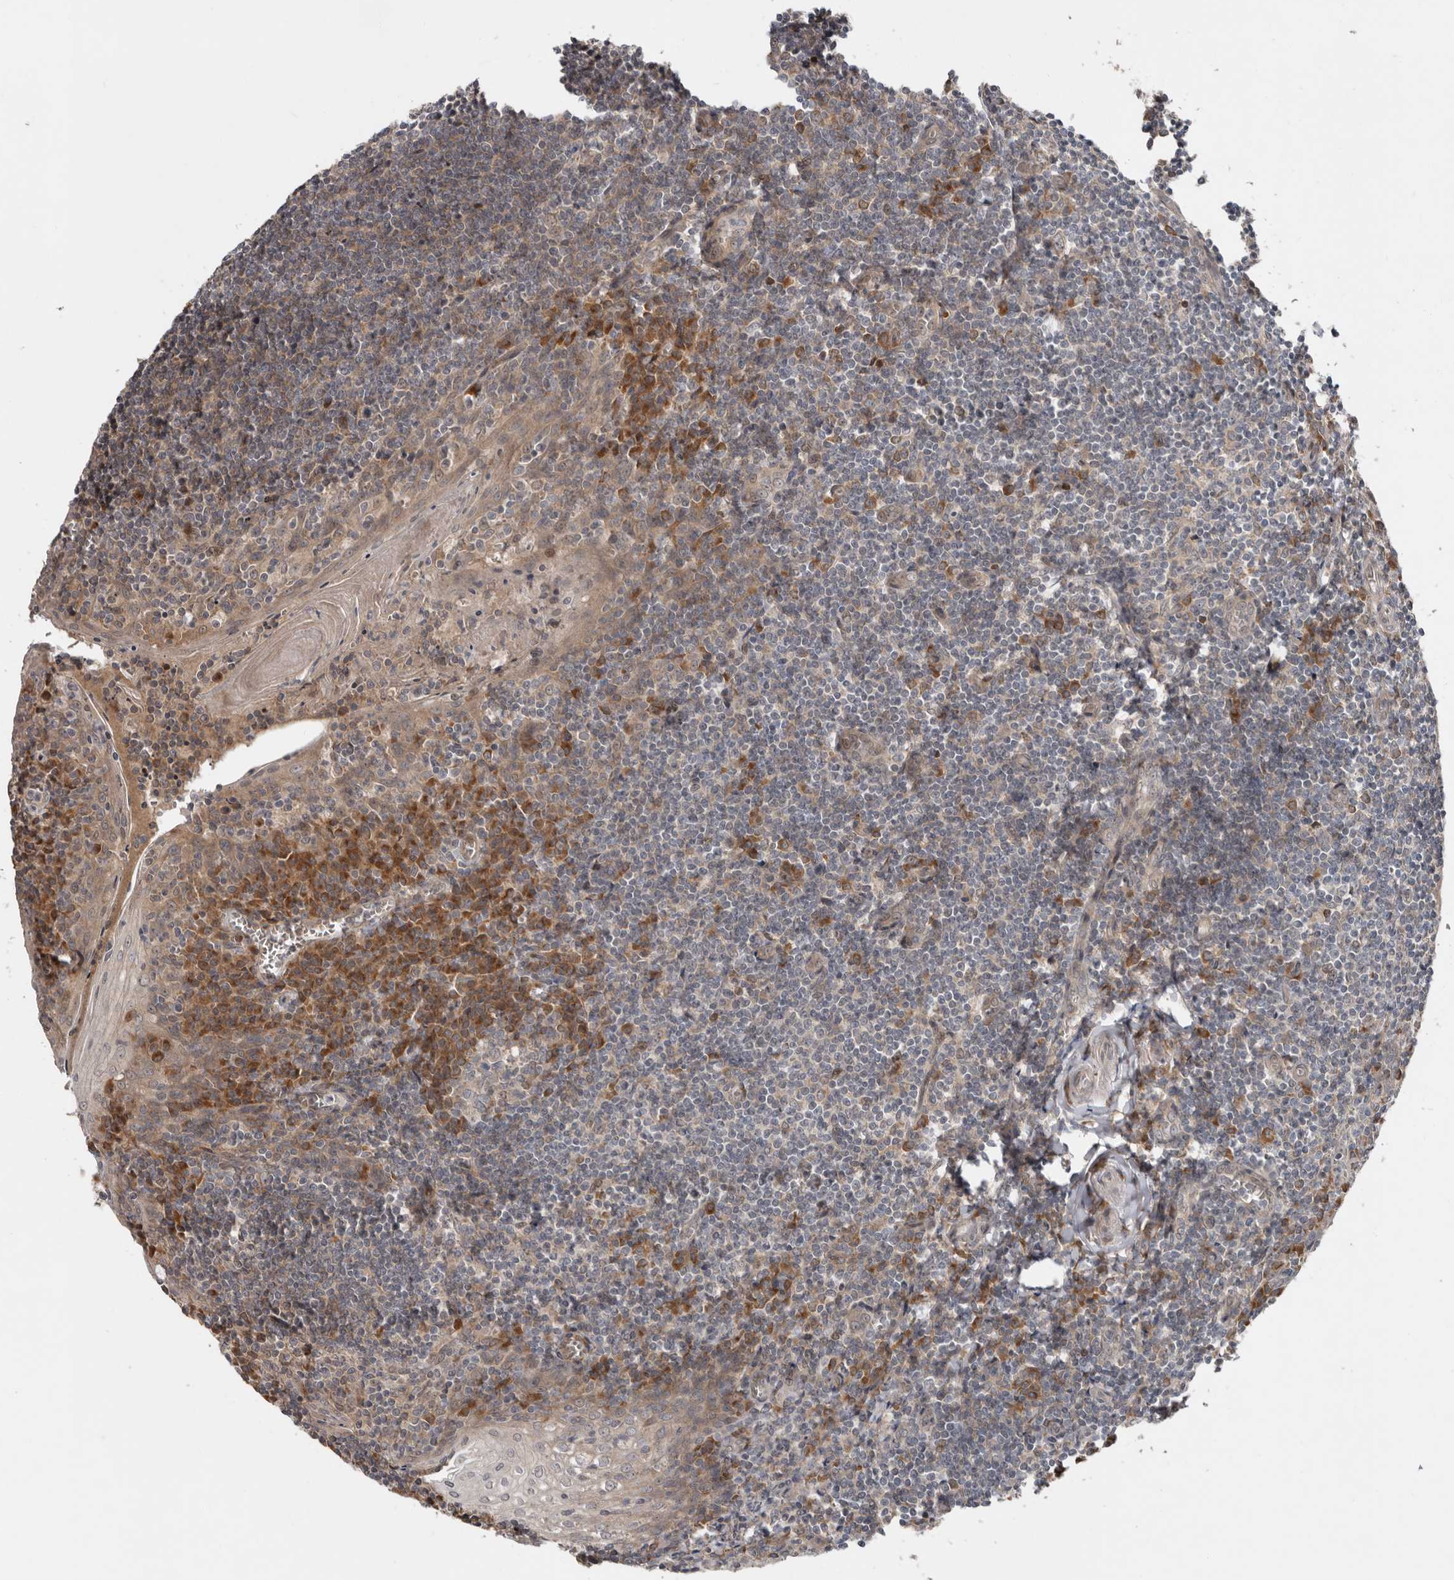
{"staining": {"intensity": "moderate", "quantity": "<25%", "location": "cytoplasmic/membranous"}, "tissue": "tonsil", "cell_type": "Germinal center cells", "image_type": "normal", "snomed": [{"axis": "morphology", "description": "Normal tissue, NOS"}, {"axis": "topography", "description": "Tonsil"}], "caption": "This micrograph reveals immunohistochemistry (IHC) staining of unremarkable human tonsil, with low moderate cytoplasmic/membranous staining in about <25% of germinal center cells.", "gene": "CHML", "patient": {"sex": "male", "age": 27}}